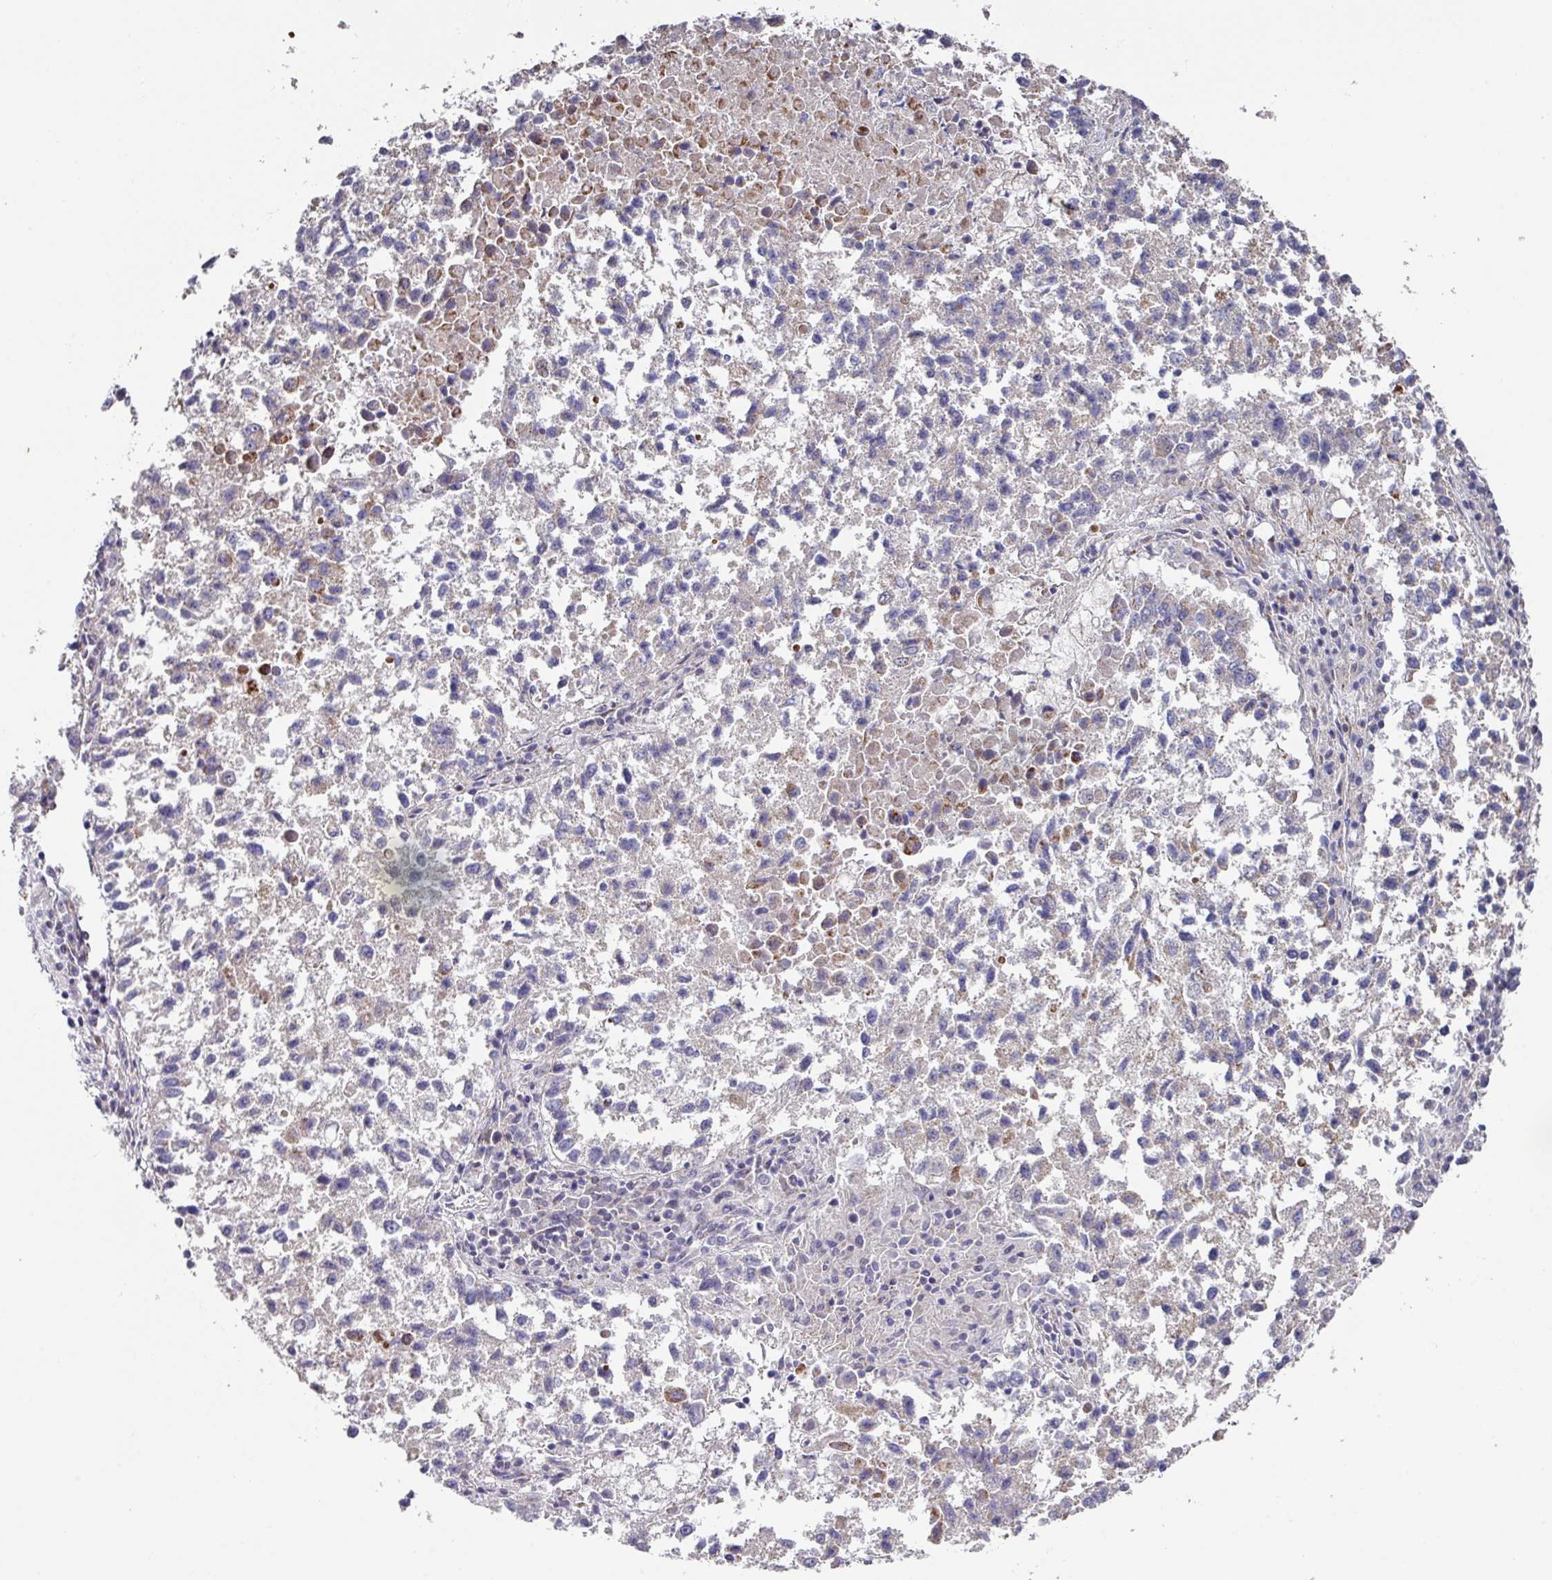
{"staining": {"intensity": "negative", "quantity": "none", "location": "none"}, "tissue": "lung cancer", "cell_type": "Tumor cells", "image_type": "cancer", "snomed": [{"axis": "morphology", "description": "Squamous cell carcinoma, NOS"}, {"axis": "topography", "description": "Lung"}], "caption": "An image of human lung cancer is negative for staining in tumor cells. (DAB immunohistochemistry (IHC) with hematoxylin counter stain).", "gene": "CBX7", "patient": {"sex": "male", "age": 73}}